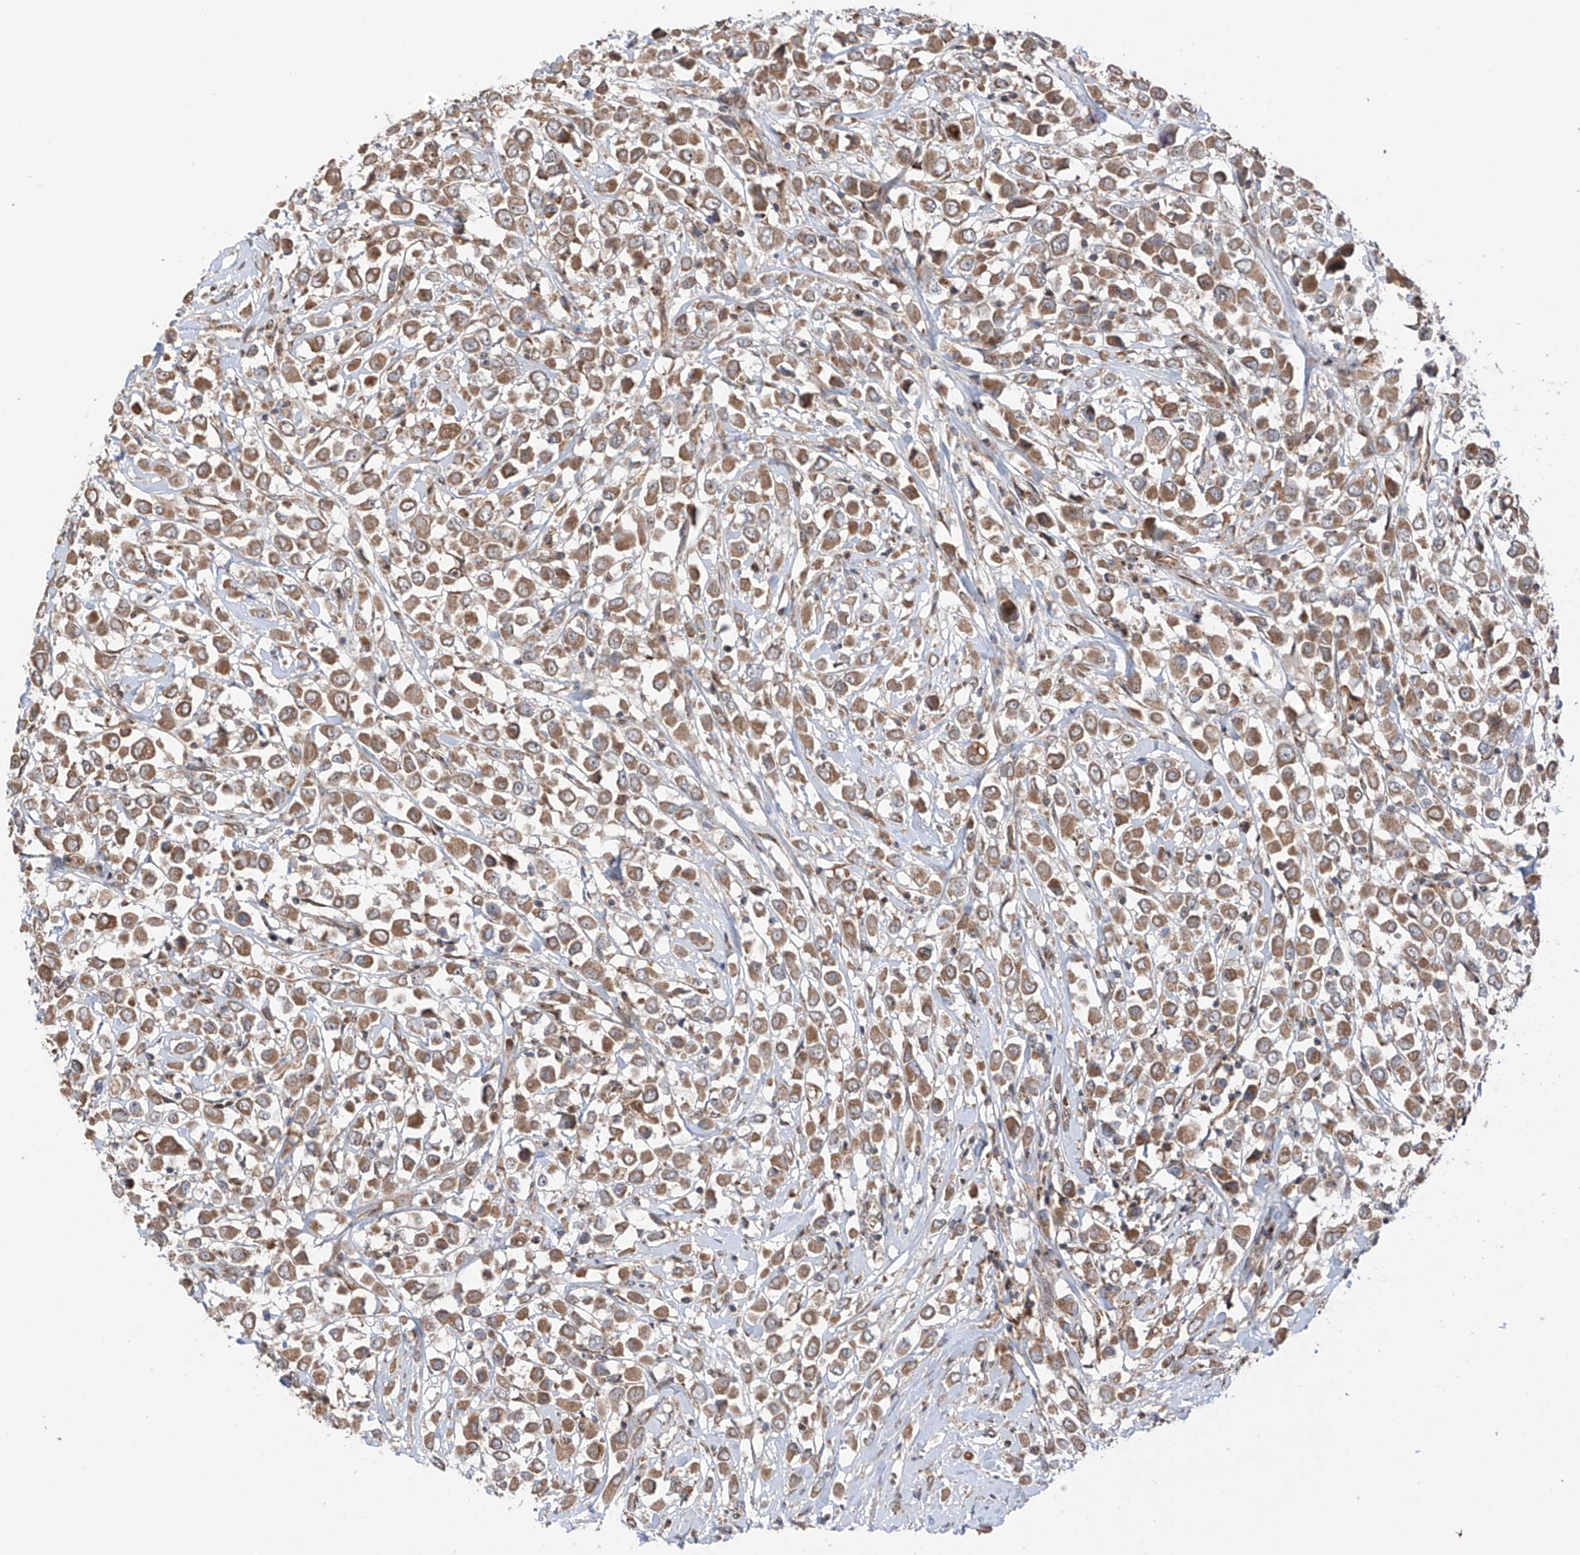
{"staining": {"intensity": "moderate", "quantity": ">75%", "location": "cytoplasmic/membranous"}, "tissue": "breast cancer", "cell_type": "Tumor cells", "image_type": "cancer", "snomed": [{"axis": "morphology", "description": "Duct carcinoma"}, {"axis": "topography", "description": "Breast"}], "caption": "Breast cancer (infiltrating ductal carcinoma) tissue demonstrates moderate cytoplasmic/membranous positivity in approximately >75% of tumor cells", "gene": "SAMD3", "patient": {"sex": "female", "age": 61}}